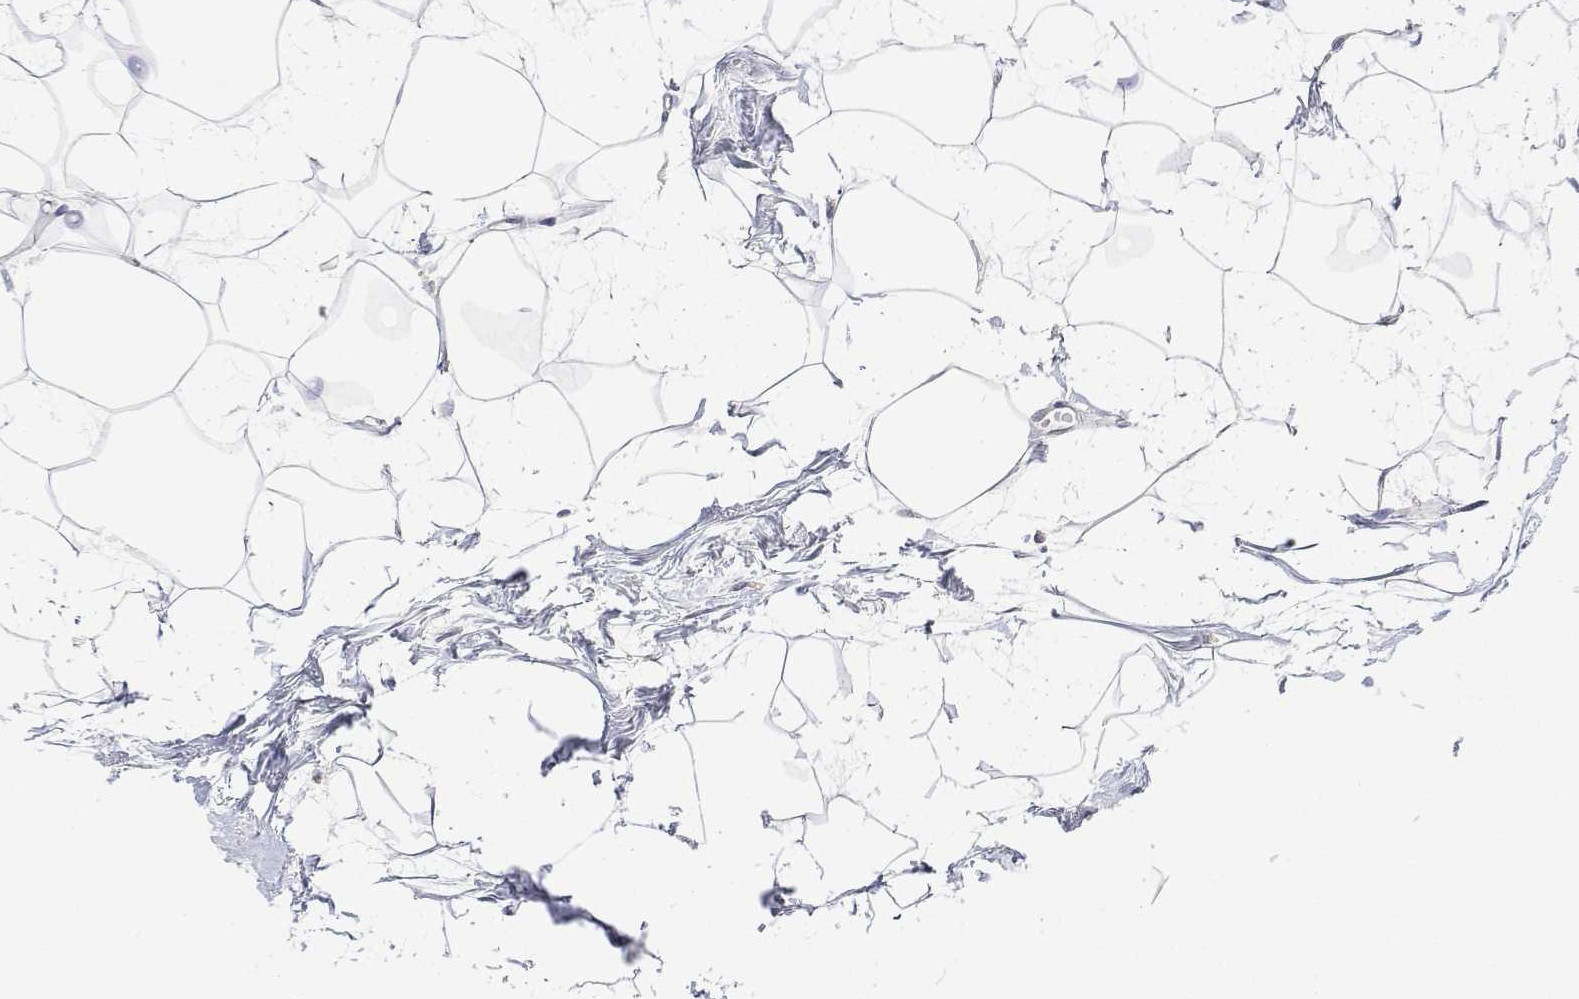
{"staining": {"intensity": "negative", "quantity": "none", "location": "none"}, "tissue": "breast", "cell_type": "Adipocytes", "image_type": "normal", "snomed": [{"axis": "morphology", "description": "Normal tissue, NOS"}, {"axis": "topography", "description": "Breast"}], "caption": "Breast was stained to show a protein in brown. There is no significant staining in adipocytes.", "gene": "PLCB1", "patient": {"sex": "female", "age": 45}}